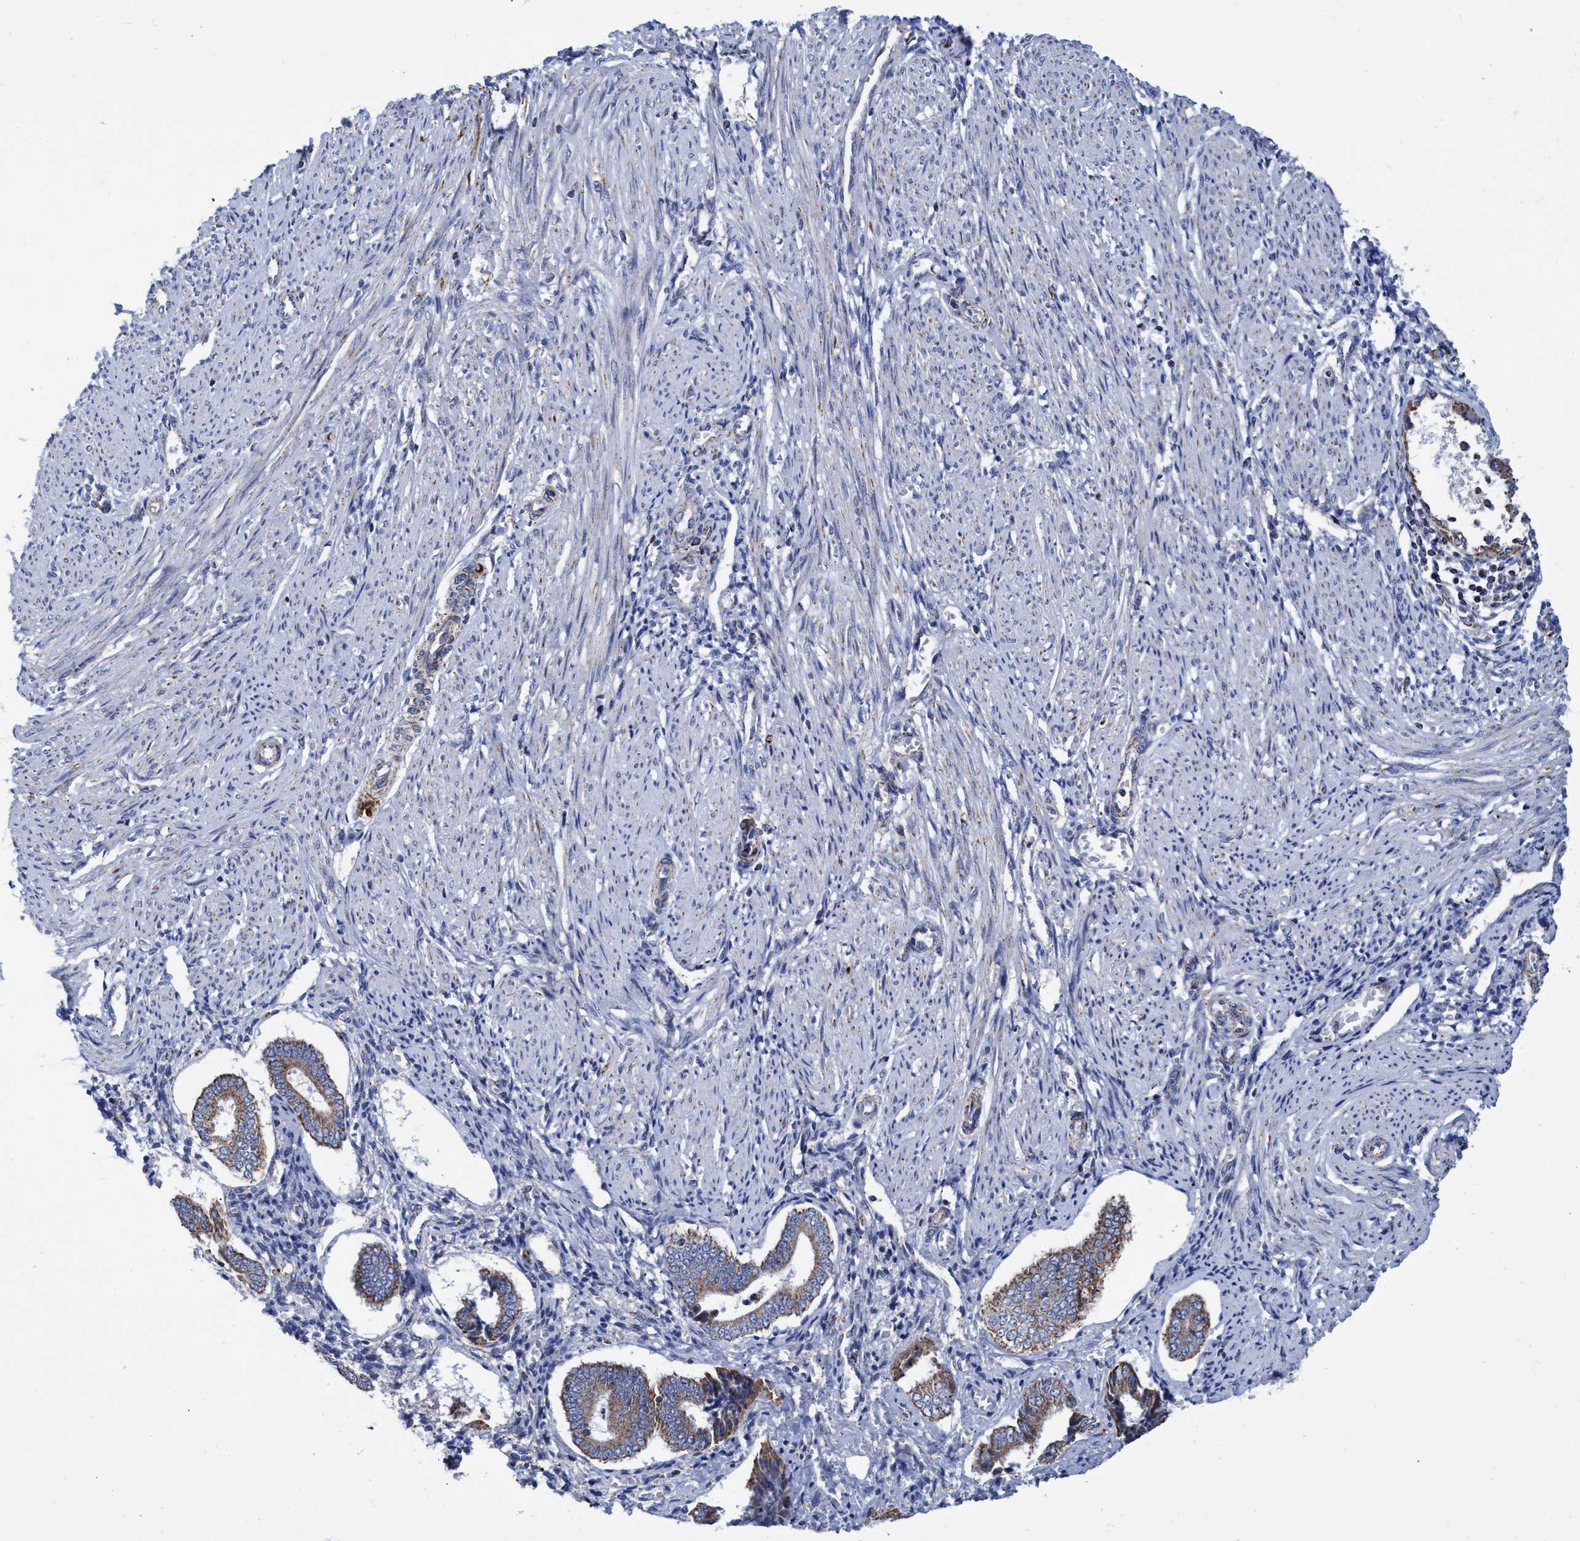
{"staining": {"intensity": "negative", "quantity": "none", "location": "none"}, "tissue": "endometrium", "cell_type": "Cells in endometrial stroma", "image_type": "normal", "snomed": [{"axis": "morphology", "description": "Normal tissue, NOS"}, {"axis": "topography", "description": "Endometrium"}], "caption": "This histopathology image is of unremarkable endometrium stained with immunohistochemistry to label a protein in brown with the nuclei are counter-stained blue. There is no positivity in cells in endometrial stroma.", "gene": "ZNF750", "patient": {"sex": "female", "age": 42}}